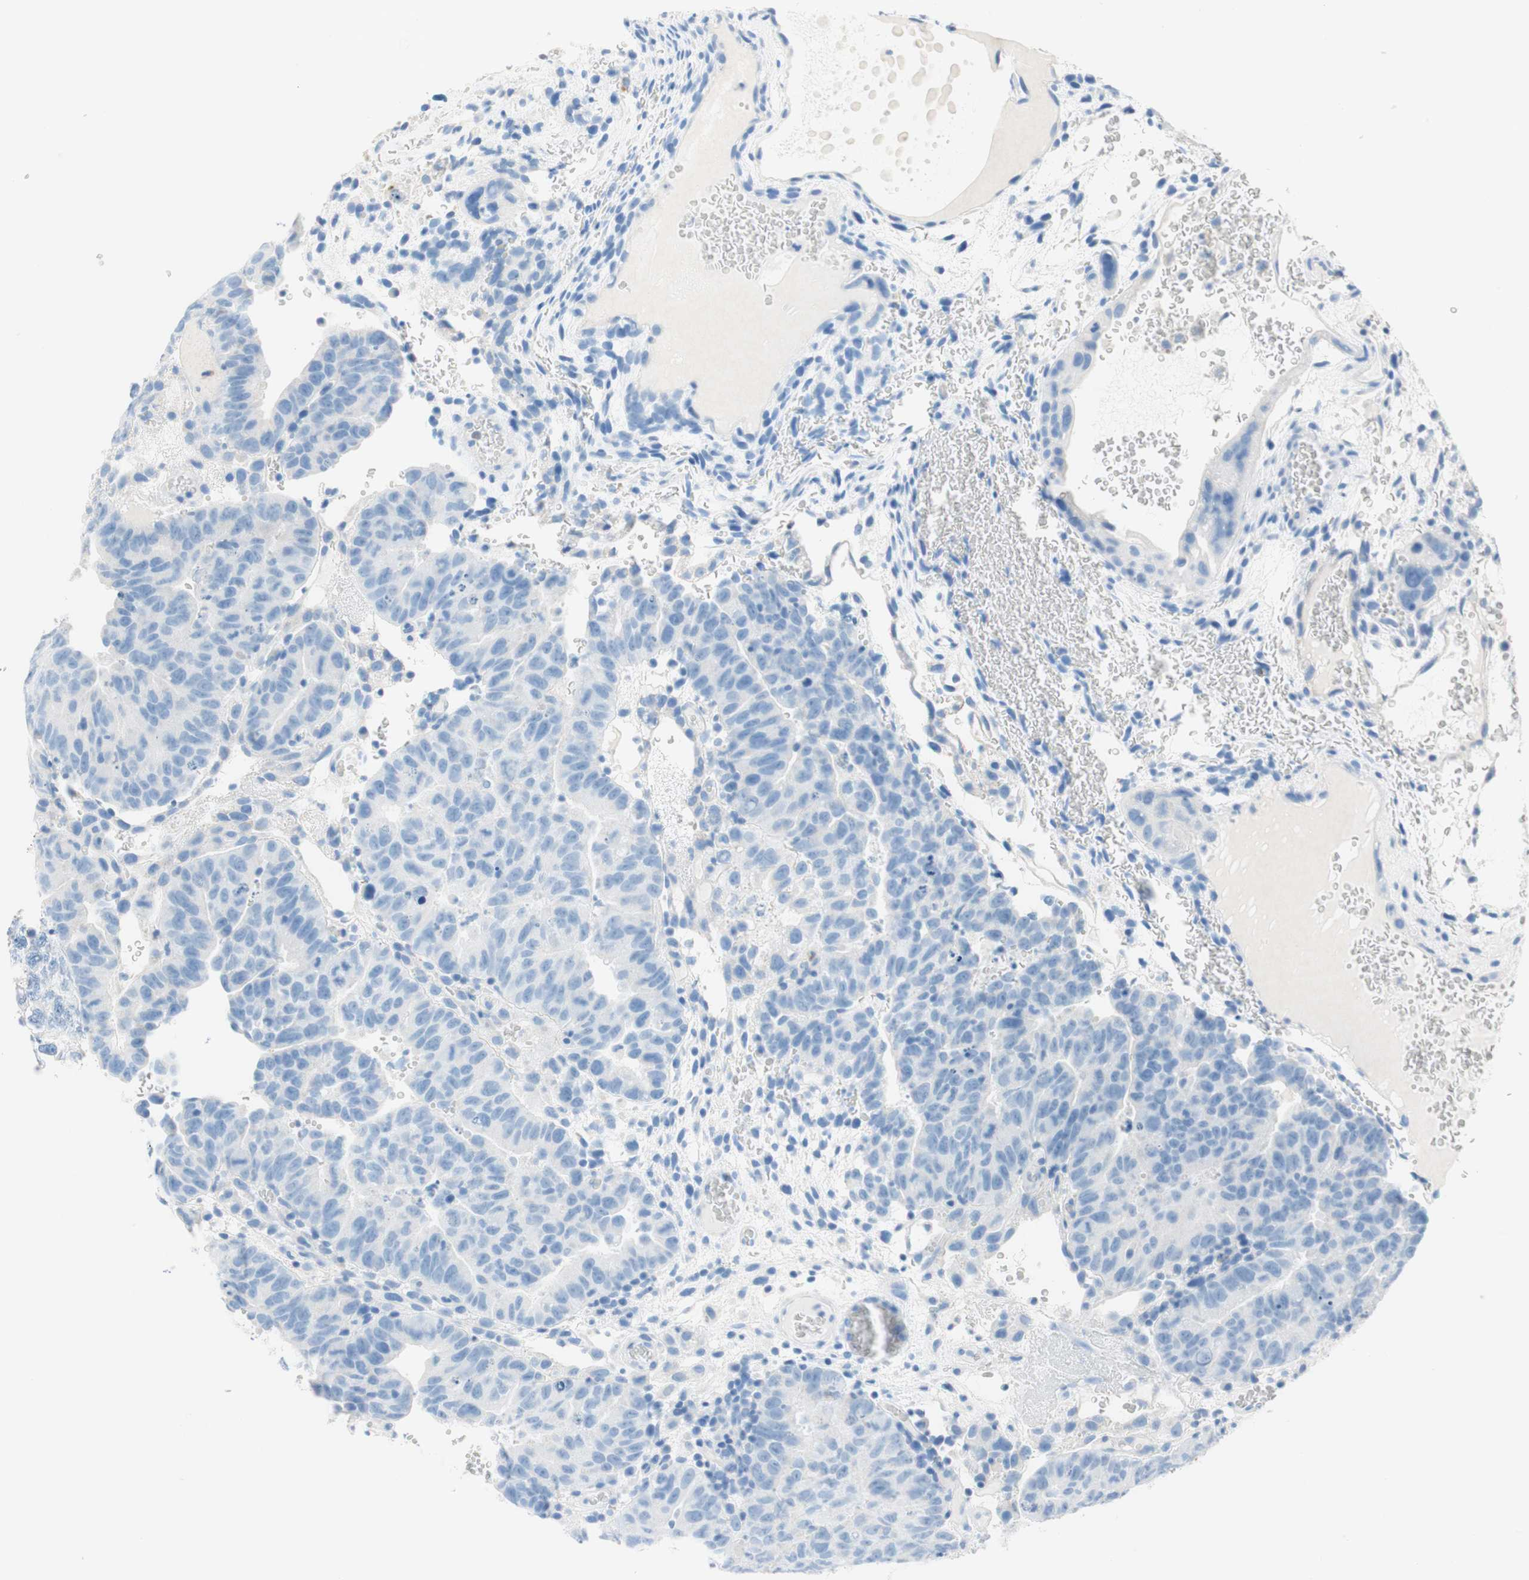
{"staining": {"intensity": "negative", "quantity": "none", "location": "none"}, "tissue": "testis cancer", "cell_type": "Tumor cells", "image_type": "cancer", "snomed": [{"axis": "morphology", "description": "Seminoma, NOS"}, {"axis": "morphology", "description": "Carcinoma, Embryonal, NOS"}, {"axis": "topography", "description": "Testis"}], "caption": "High magnification brightfield microscopy of testis cancer stained with DAB (3,3'-diaminobenzidine) (brown) and counterstained with hematoxylin (blue): tumor cells show no significant staining. Nuclei are stained in blue.", "gene": "CEACAM1", "patient": {"sex": "male", "age": 52}}